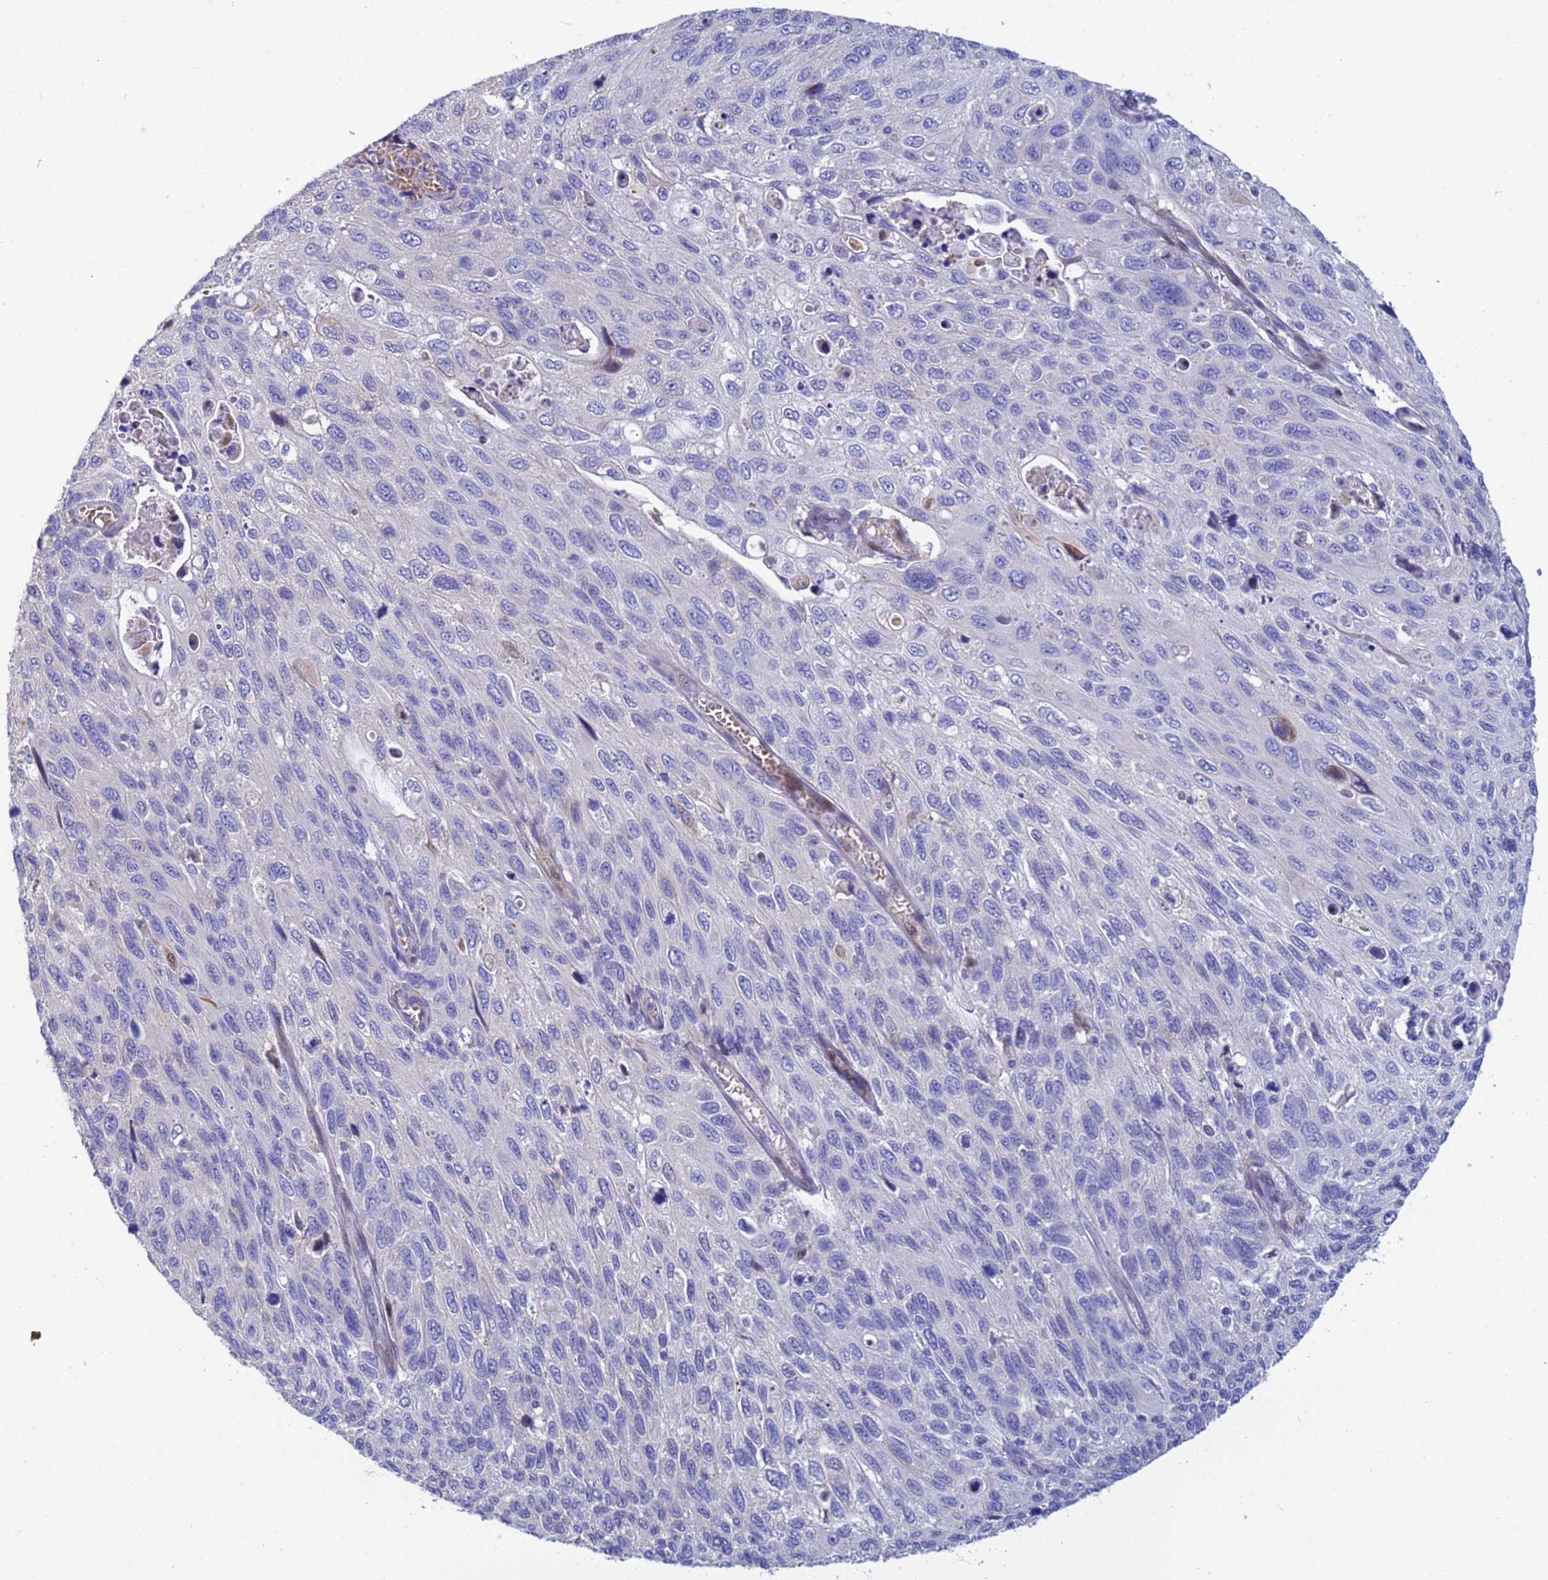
{"staining": {"intensity": "negative", "quantity": "none", "location": "none"}, "tissue": "cervical cancer", "cell_type": "Tumor cells", "image_type": "cancer", "snomed": [{"axis": "morphology", "description": "Squamous cell carcinoma, NOS"}, {"axis": "topography", "description": "Cervix"}], "caption": "Immunohistochemistry photomicrograph of squamous cell carcinoma (cervical) stained for a protein (brown), which demonstrates no positivity in tumor cells.", "gene": "PPP6R1", "patient": {"sex": "female", "age": 70}}